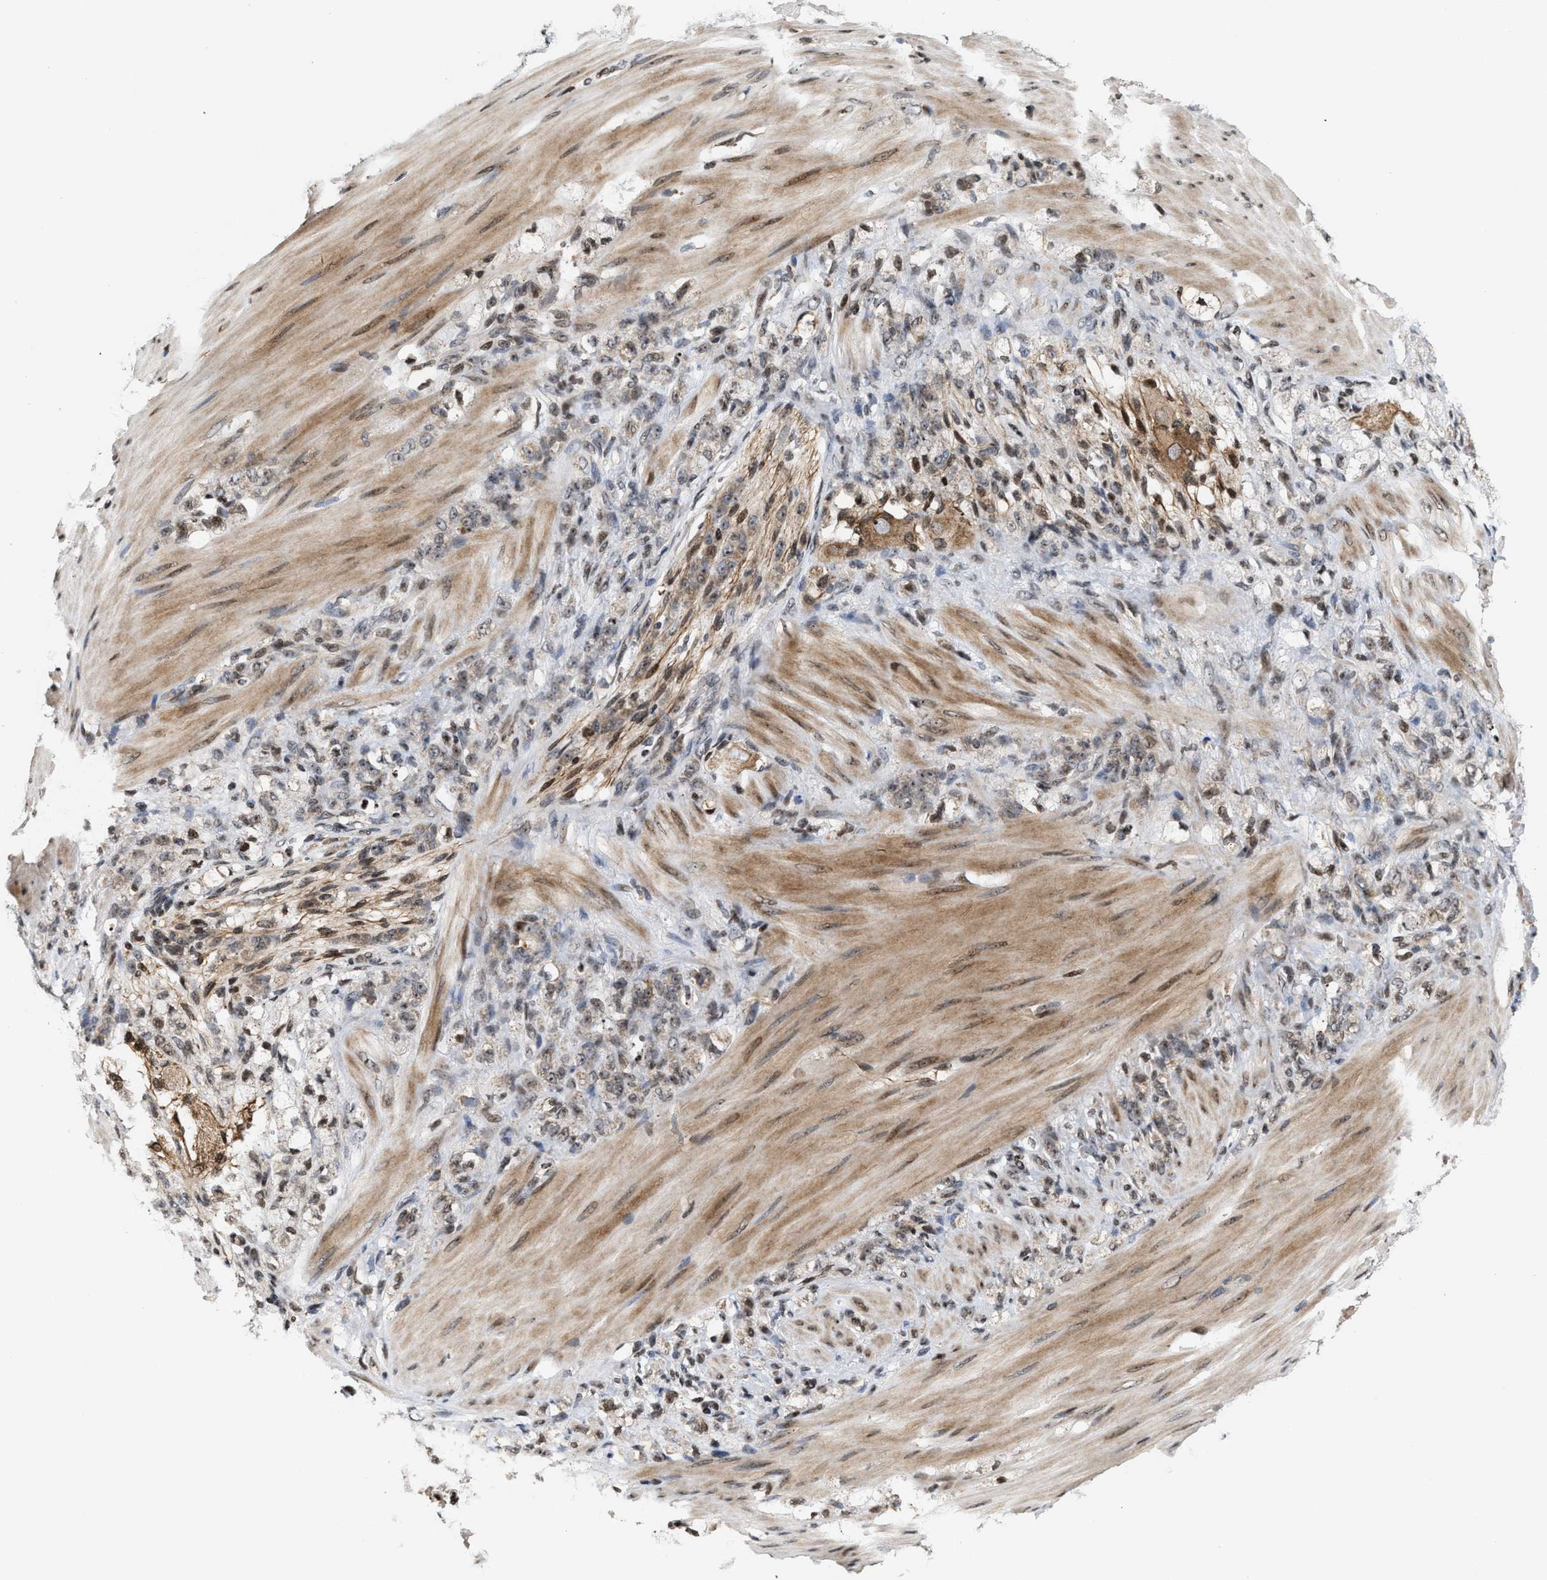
{"staining": {"intensity": "weak", "quantity": "25%-75%", "location": "cytoplasmic/membranous,nuclear"}, "tissue": "stomach cancer", "cell_type": "Tumor cells", "image_type": "cancer", "snomed": [{"axis": "morphology", "description": "Adenocarcinoma, NOS"}, {"axis": "topography", "description": "Stomach"}], "caption": "Adenocarcinoma (stomach) stained with DAB immunohistochemistry demonstrates low levels of weak cytoplasmic/membranous and nuclear positivity in about 25%-75% of tumor cells. Using DAB (3,3'-diaminobenzidine) (brown) and hematoxylin (blue) stains, captured at high magnification using brightfield microscopy.", "gene": "PDZD2", "patient": {"sex": "male", "age": 82}}